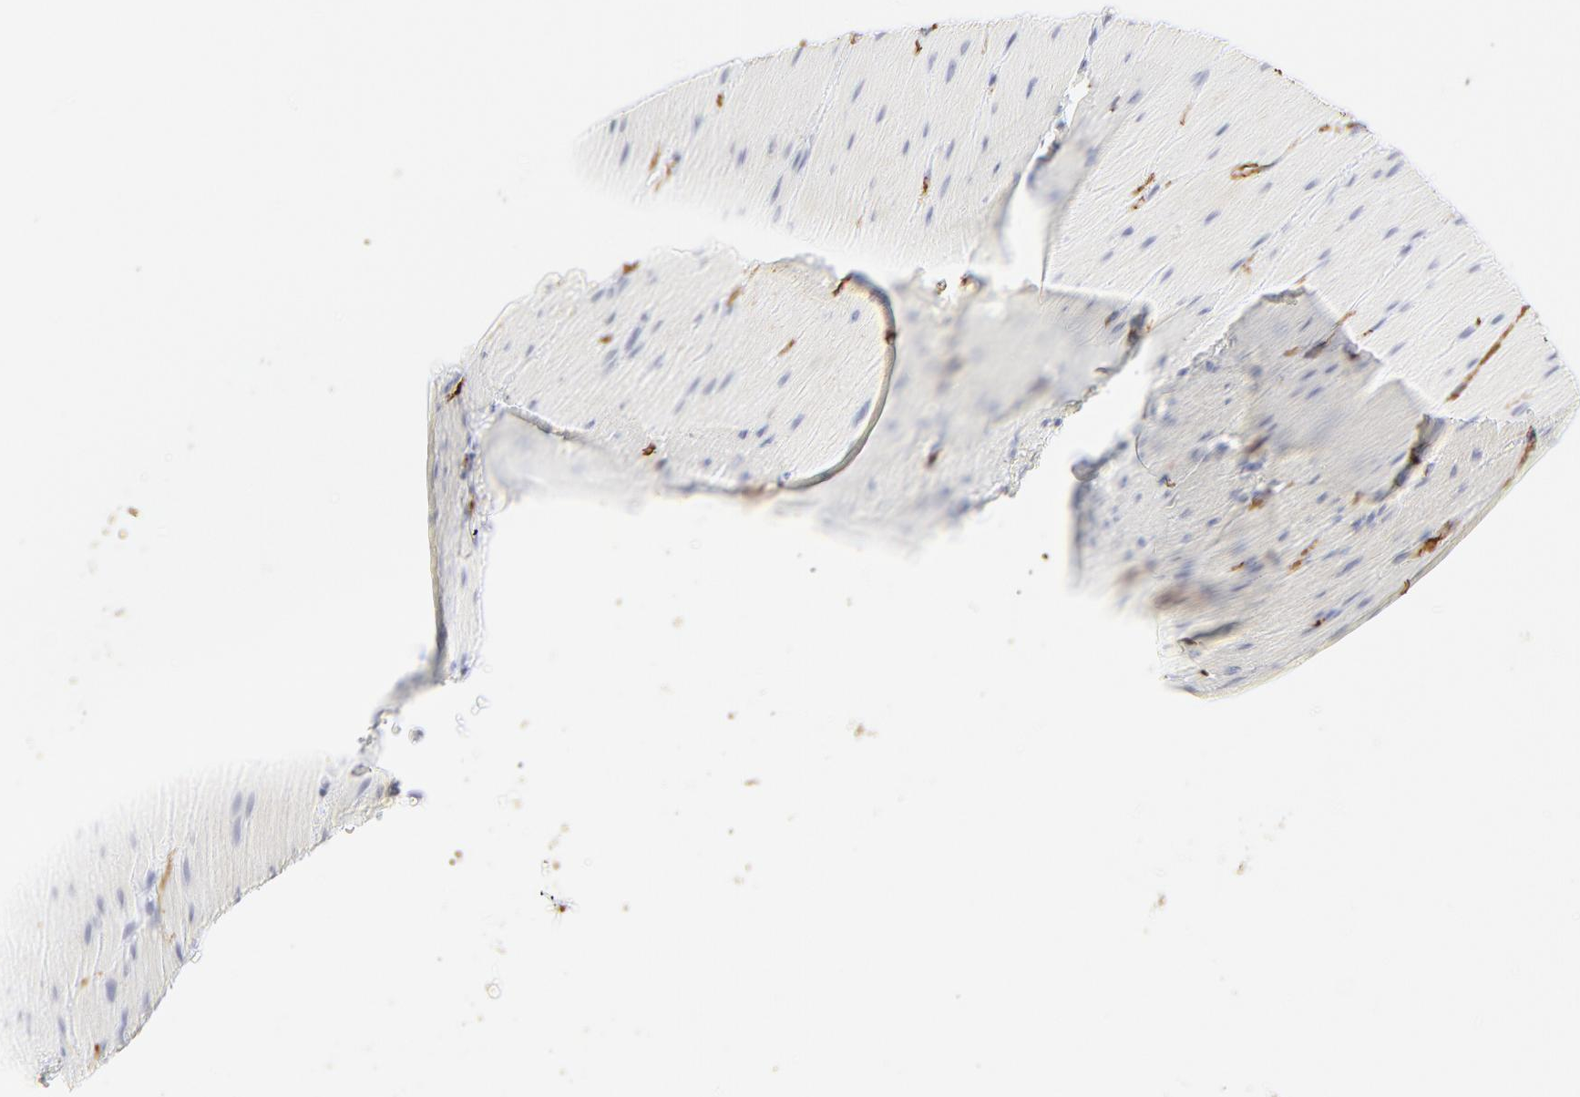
{"staining": {"intensity": "negative", "quantity": "none", "location": "none"}, "tissue": "smooth muscle", "cell_type": "Smooth muscle cells", "image_type": "normal", "snomed": [{"axis": "morphology", "description": "Normal tissue, NOS"}, {"axis": "topography", "description": "Smooth muscle"}, {"axis": "topography", "description": "Colon"}], "caption": "Immunohistochemistry (IHC) histopathology image of normal smooth muscle: human smooth muscle stained with DAB (3,3'-diaminobenzidine) exhibits no significant protein positivity in smooth muscle cells.", "gene": "CCR7", "patient": {"sex": "male", "age": 67}}